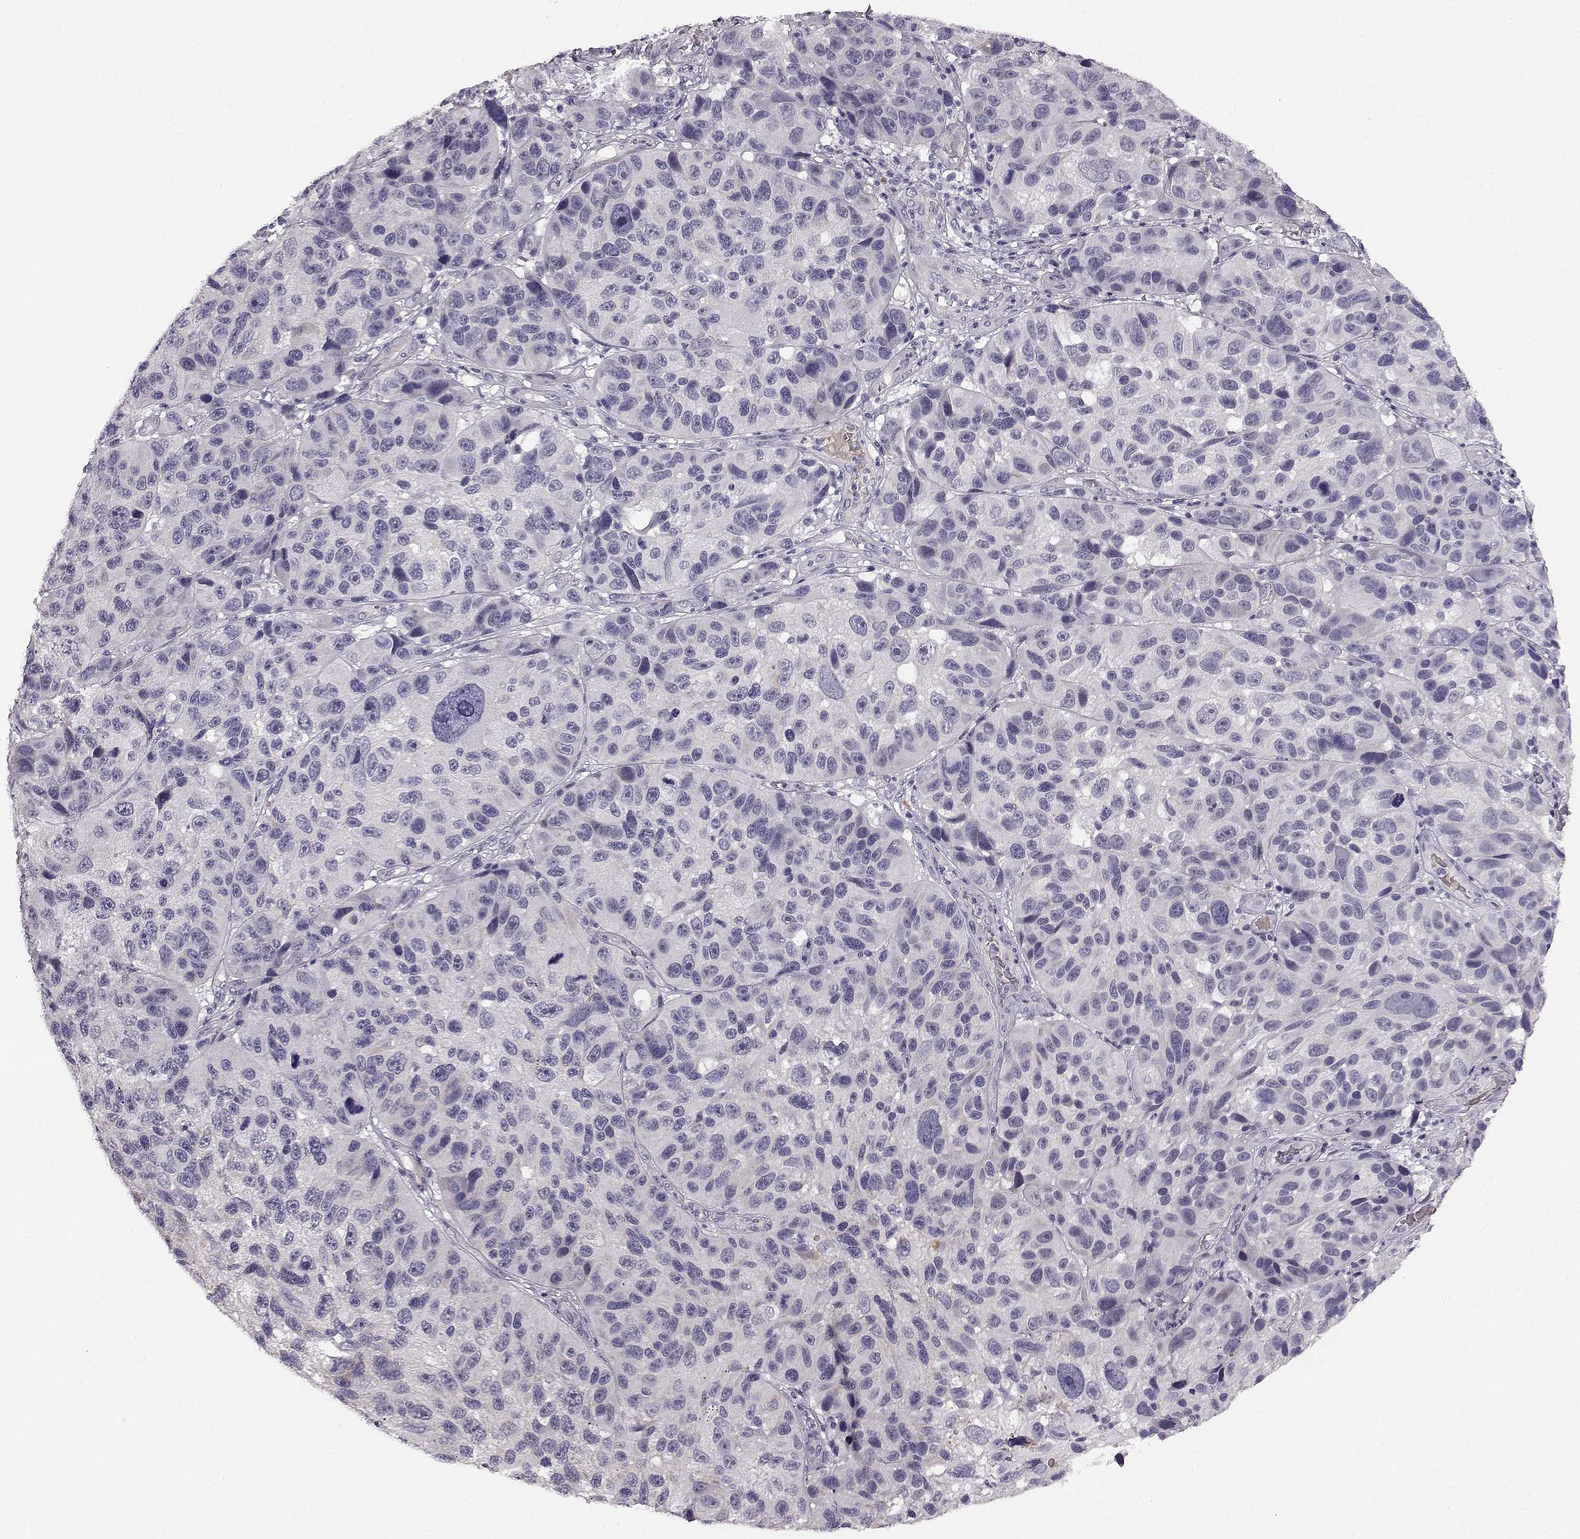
{"staining": {"intensity": "negative", "quantity": "none", "location": "none"}, "tissue": "melanoma", "cell_type": "Tumor cells", "image_type": "cancer", "snomed": [{"axis": "morphology", "description": "Malignant melanoma, NOS"}, {"axis": "topography", "description": "Skin"}], "caption": "Immunohistochemistry histopathology image of neoplastic tissue: malignant melanoma stained with DAB (3,3'-diaminobenzidine) exhibits no significant protein positivity in tumor cells.", "gene": "TRIM69", "patient": {"sex": "male", "age": 53}}